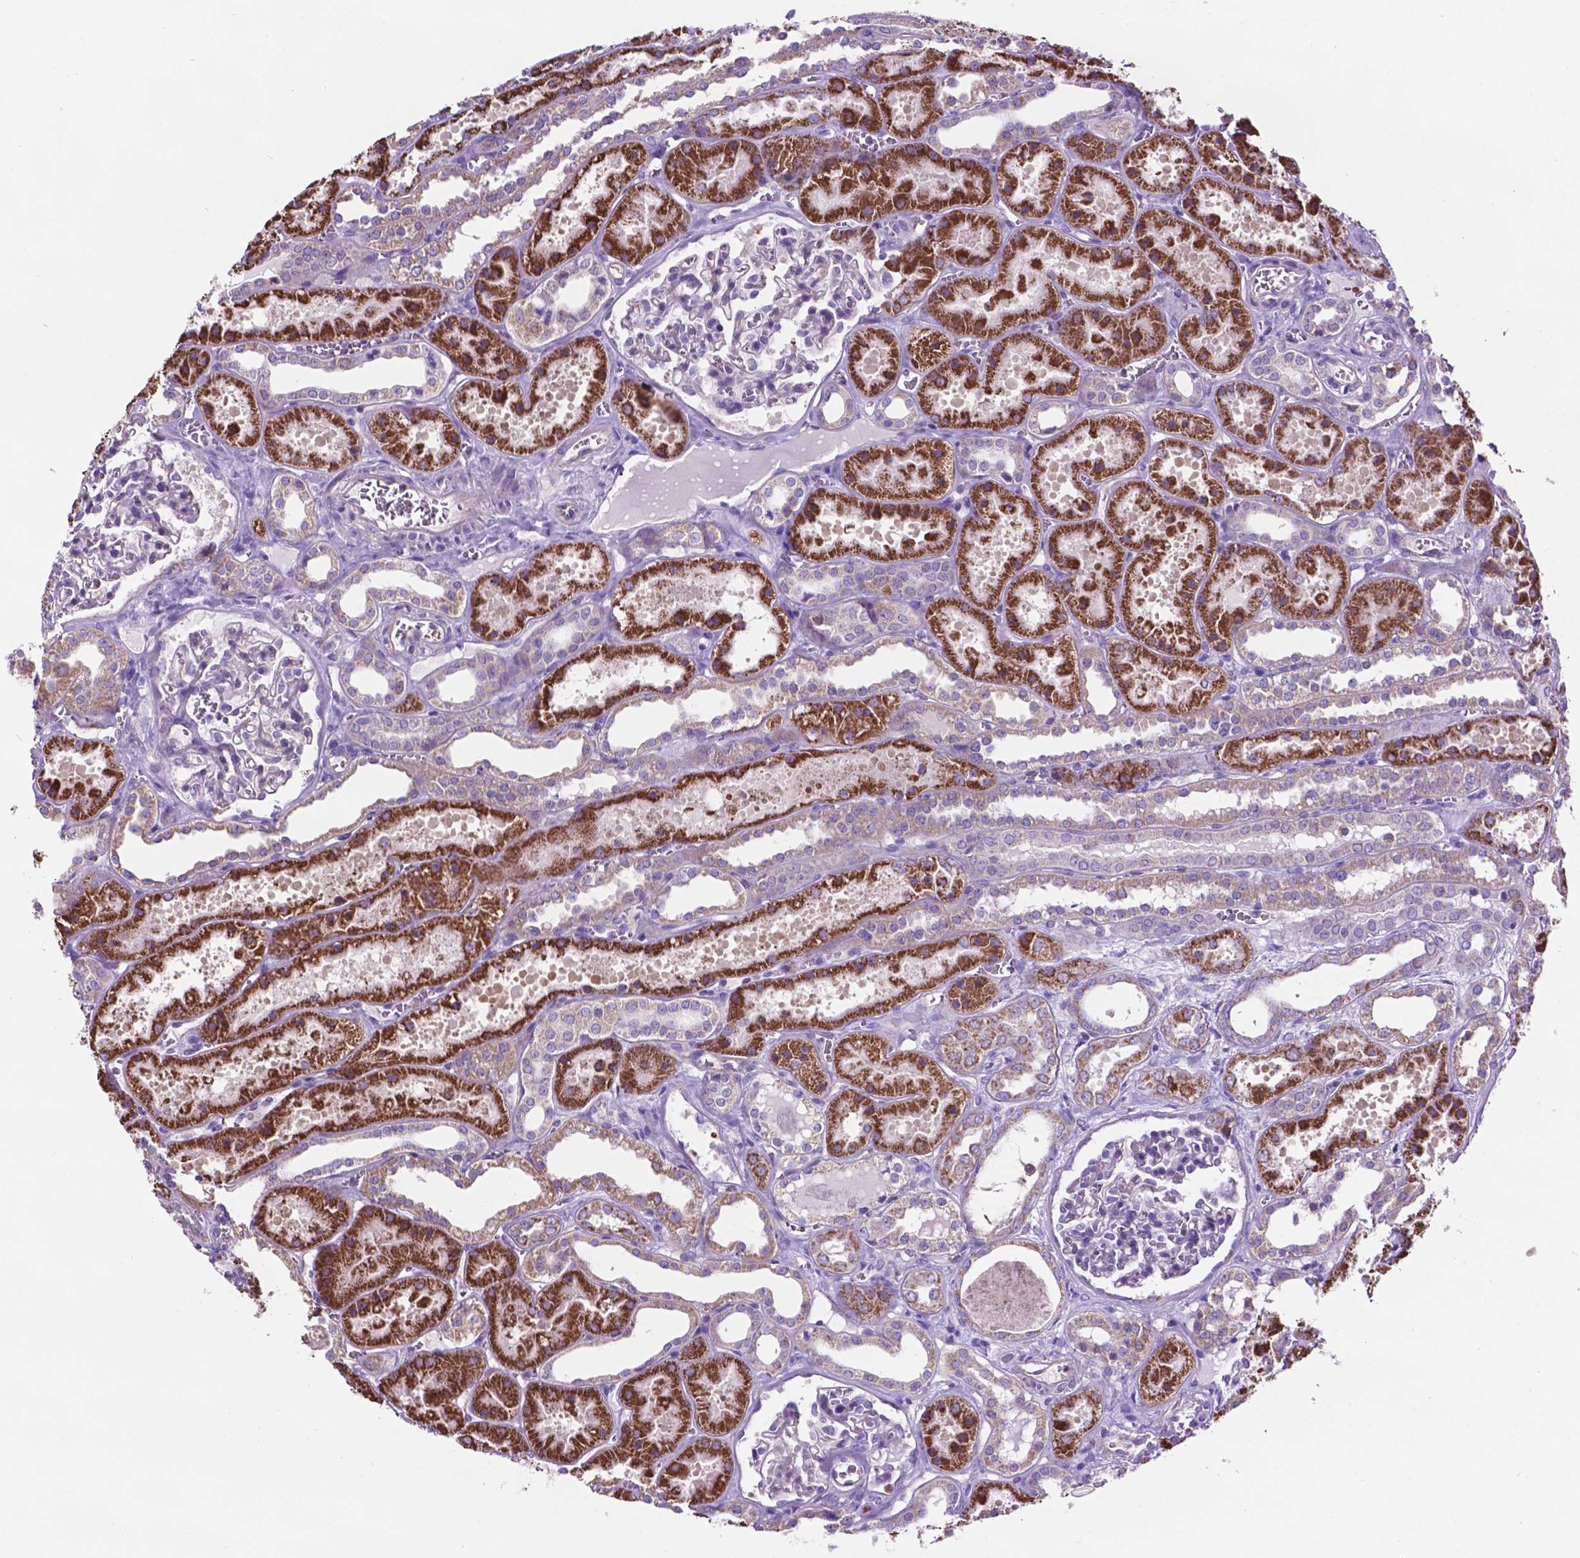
{"staining": {"intensity": "negative", "quantity": "none", "location": "none"}, "tissue": "kidney", "cell_type": "Cells in glomeruli", "image_type": "normal", "snomed": [{"axis": "morphology", "description": "Normal tissue, NOS"}, {"axis": "topography", "description": "Kidney"}], "caption": "DAB immunohistochemical staining of unremarkable kidney exhibits no significant expression in cells in glomeruli.", "gene": "TMEM121B", "patient": {"sex": "female", "age": 41}}